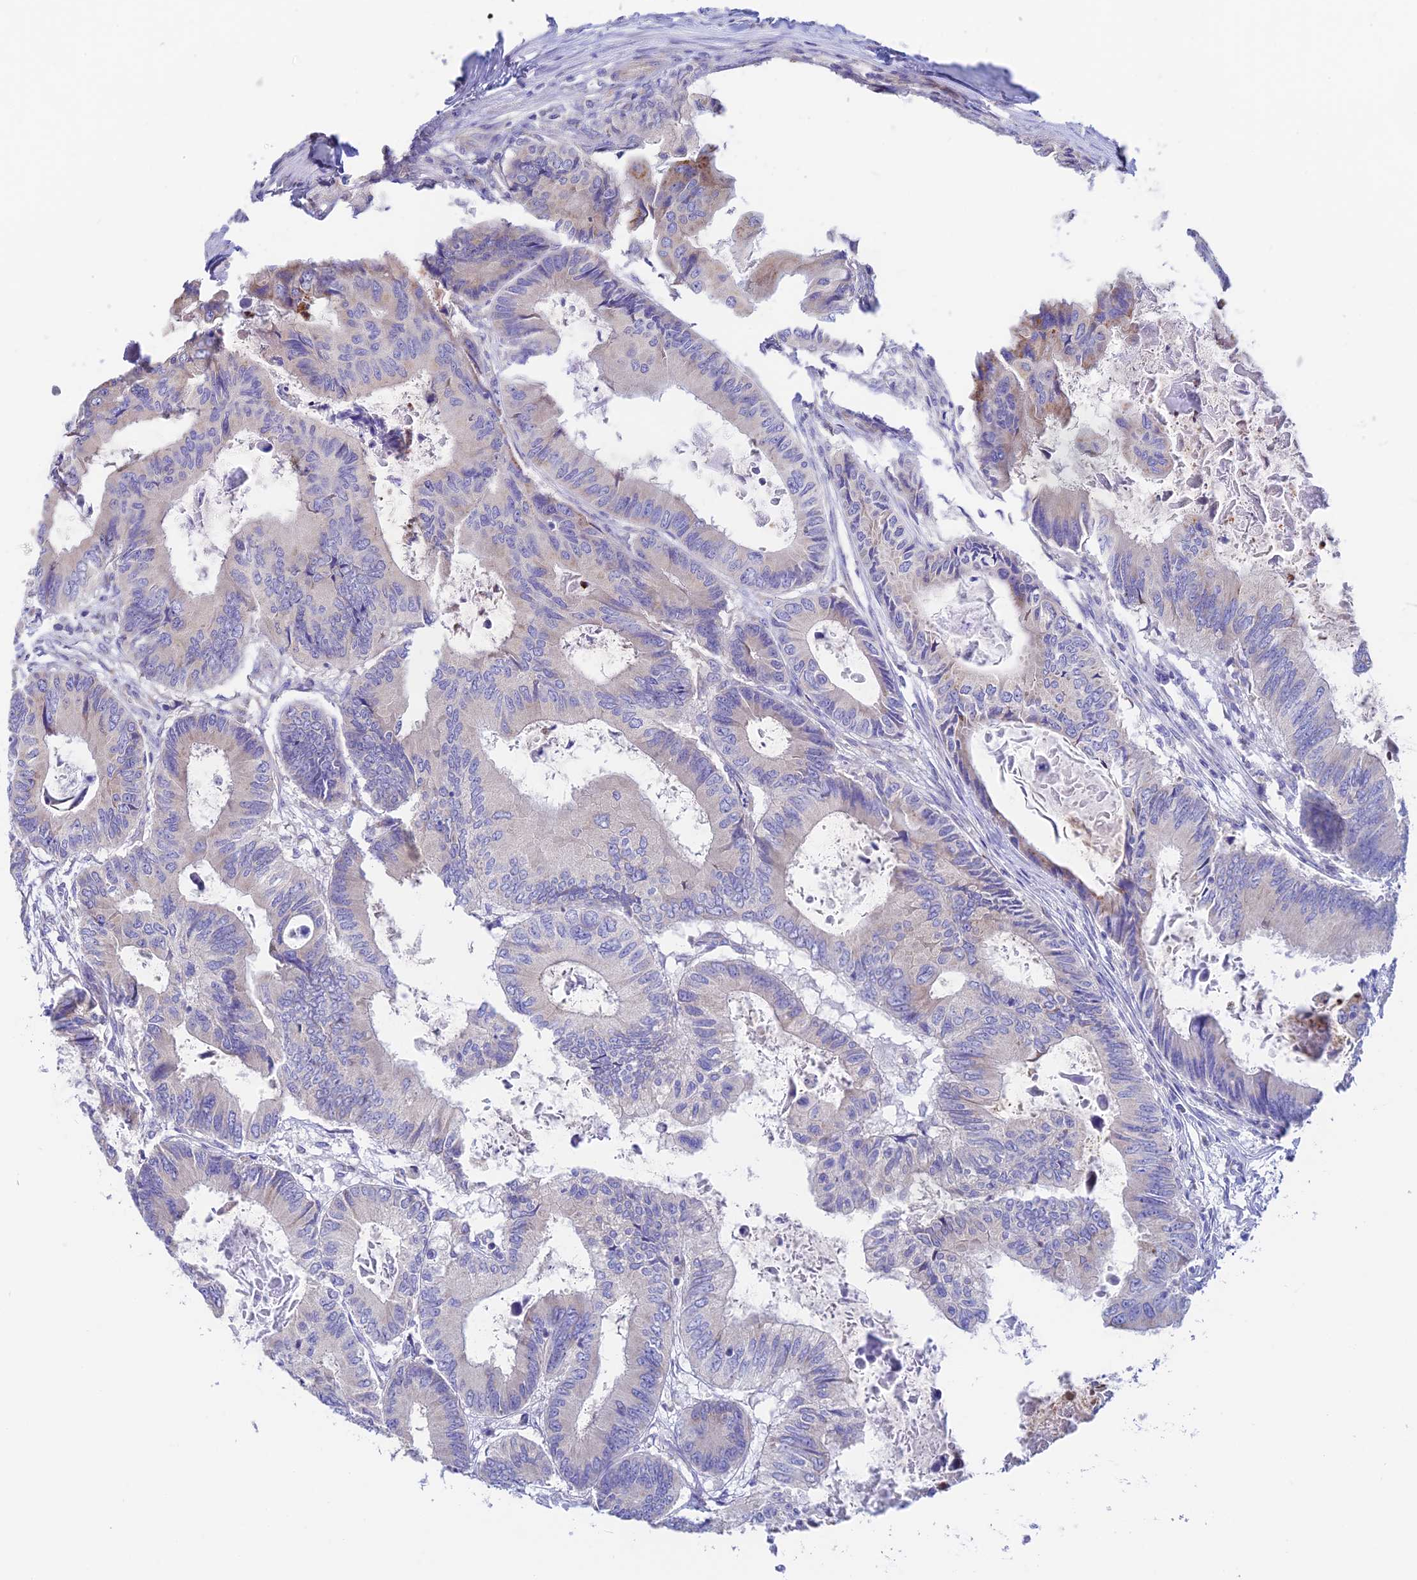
{"staining": {"intensity": "weak", "quantity": "<25%", "location": "cytoplasmic/membranous"}, "tissue": "colorectal cancer", "cell_type": "Tumor cells", "image_type": "cancer", "snomed": [{"axis": "morphology", "description": "Adenocarcinoma, NOS"}, {"axis": "topography", "description": "Colon"}], "caption": "IHC photomicrograph of neoplastic tissue: adenocarcinoma (colorectal) stained with DAB demonstrates no significant protein staining in tumor cells.", "gene": "EMC3", "patient": {"sex": "male", "age": 85}}